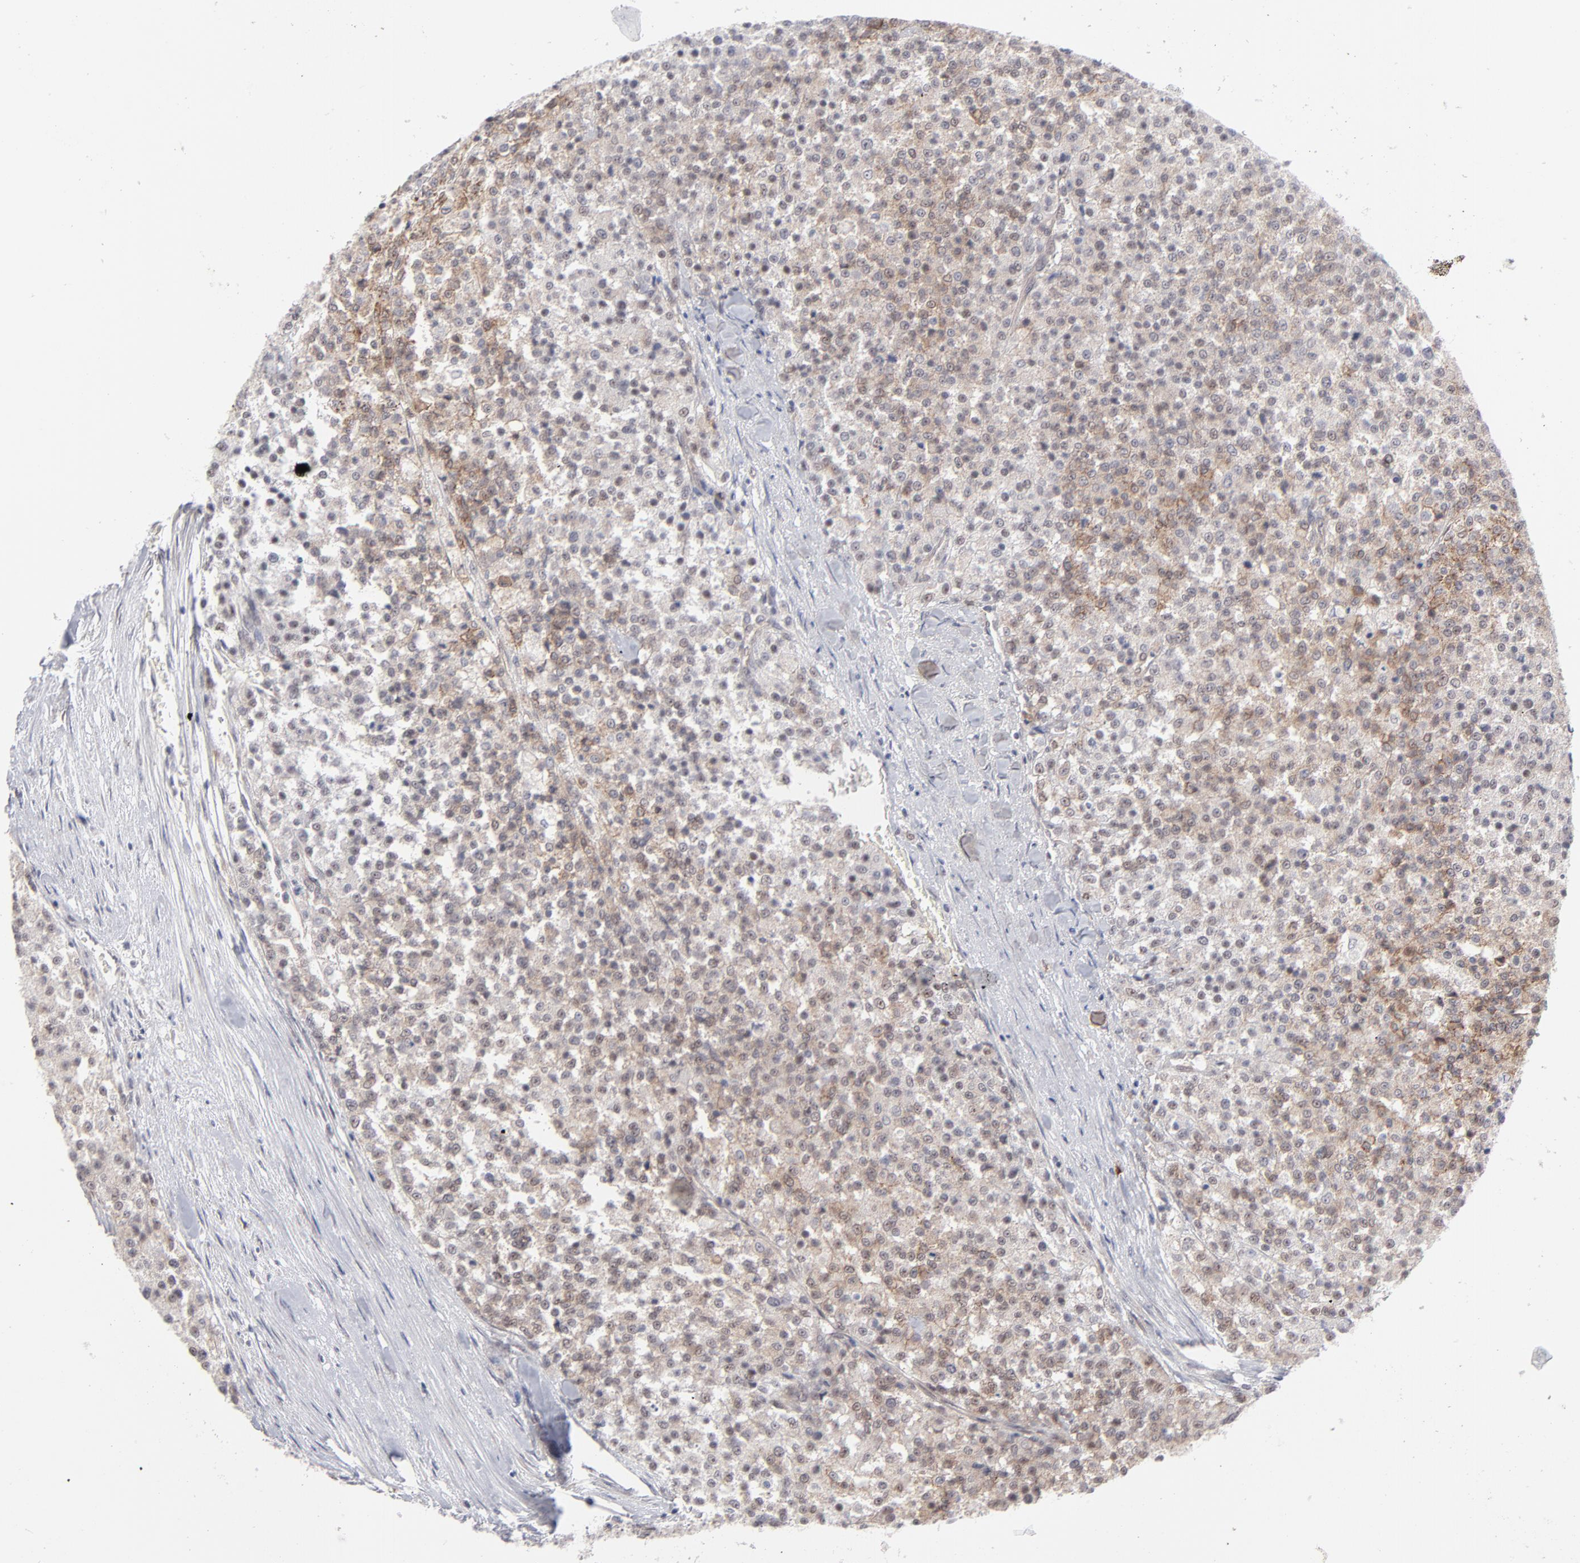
{"staining": {"intensity": "weak", "quantity": "25%-75%", "location": "cytoplasmic/membranous,nuclear"}, "tissue": "testis cancer", "cell_type": "Tumor cells", "image_type": "cancer", "snomed": [{"axis": "morphology", "description": "Seminoma, NOS"}, {"axis": "topography", "description": "Testis"}], "caption": "Protein analysis of testis cancer tissue exhibits weak cytoplasmic/membranous and nuclear expression in approximately 25%-75% of tumor cells. (DAB (3,3'-diaminobenzidine) = brown stain, brightfield microscopy at high magnification).", "gene": "NBN", "patient": {"sex": "male", "age": 59}}